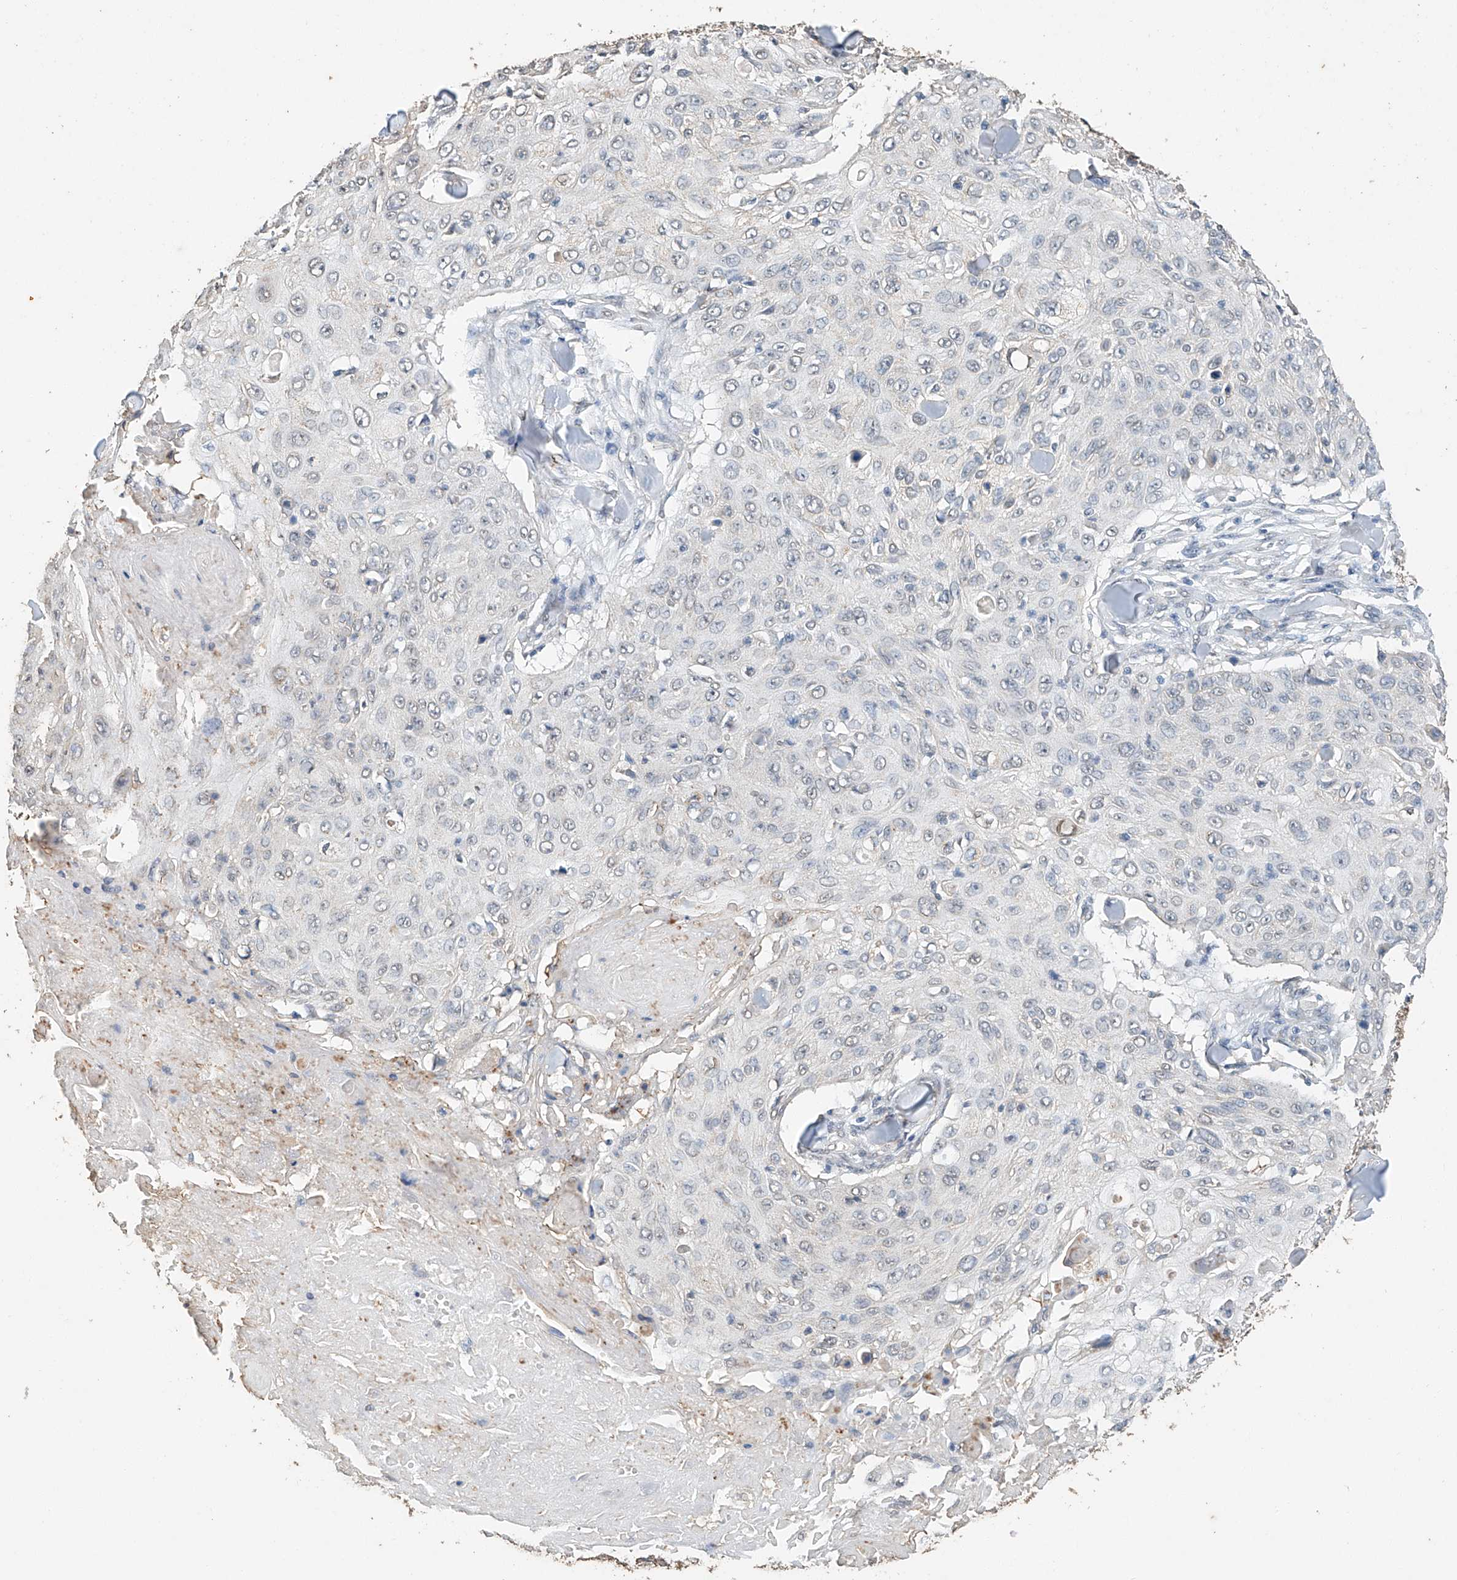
{"staining": {"intensity": "negative", "quantity": "none", "location": "none"}, "tissue": "skin cancer", "cell_type": "Tumor cells", "image_type": "cancer", "snomed": [{"axis": "morphology", "description": "Squamous cell carcinoma, NOS"}, {"axis": "topography", "description": "Skin"}], "caption": "High power microscopy photomicrograph of an IHC image of squamous cell carcinoma (skin), revealing no significant staining in tumor cells.", "gene": "CERS4", "patient": {"sex": "male", "age": 86}}